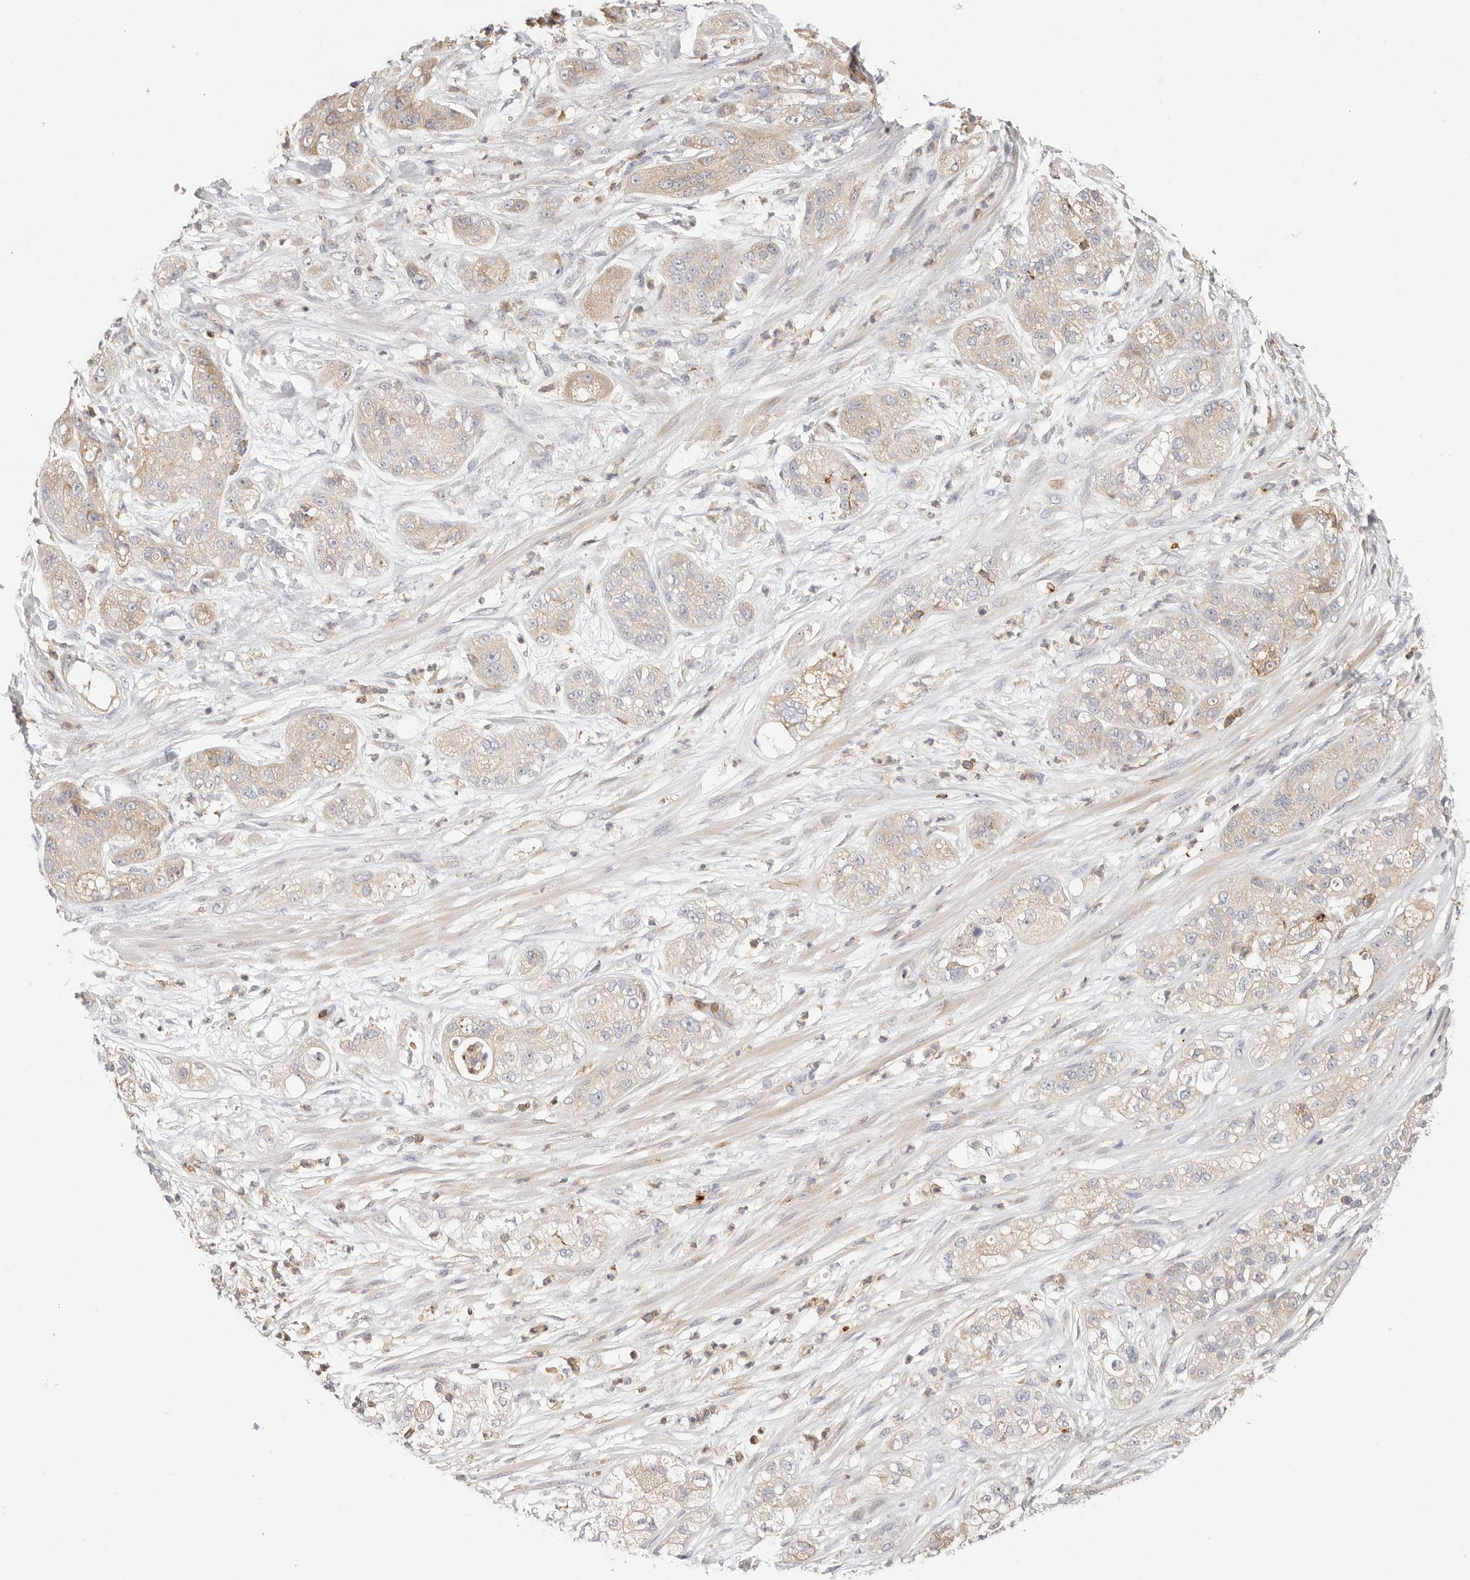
{"staining": {"intensity": "weak", "quantity": "25%-75%", "location": "cytoplasmic/membranous"}, "tissue": "pancreatic cancer", "cell_type": "Tumor cells", "image_type": "cancer", "snomed": [{"axis": "morphology", "description": "Adenocarcinoma, NOS"}, {"axis": "topography", "description": "Pancreas"}], "caption": "IHC of pancreatic adenocarcinoma displays low levels of weak cytoplasmic/membranous expression in about 25%-75% of tumor cells. The protein of interest is stained brown, and the nuclei are stained in blue (DAB (3,3'-diaminobenzidine) IHC with brightfield microscopy, high magnification).", "gene": "TMEM63B", "patient": {"sex": "female", "age": 78}}